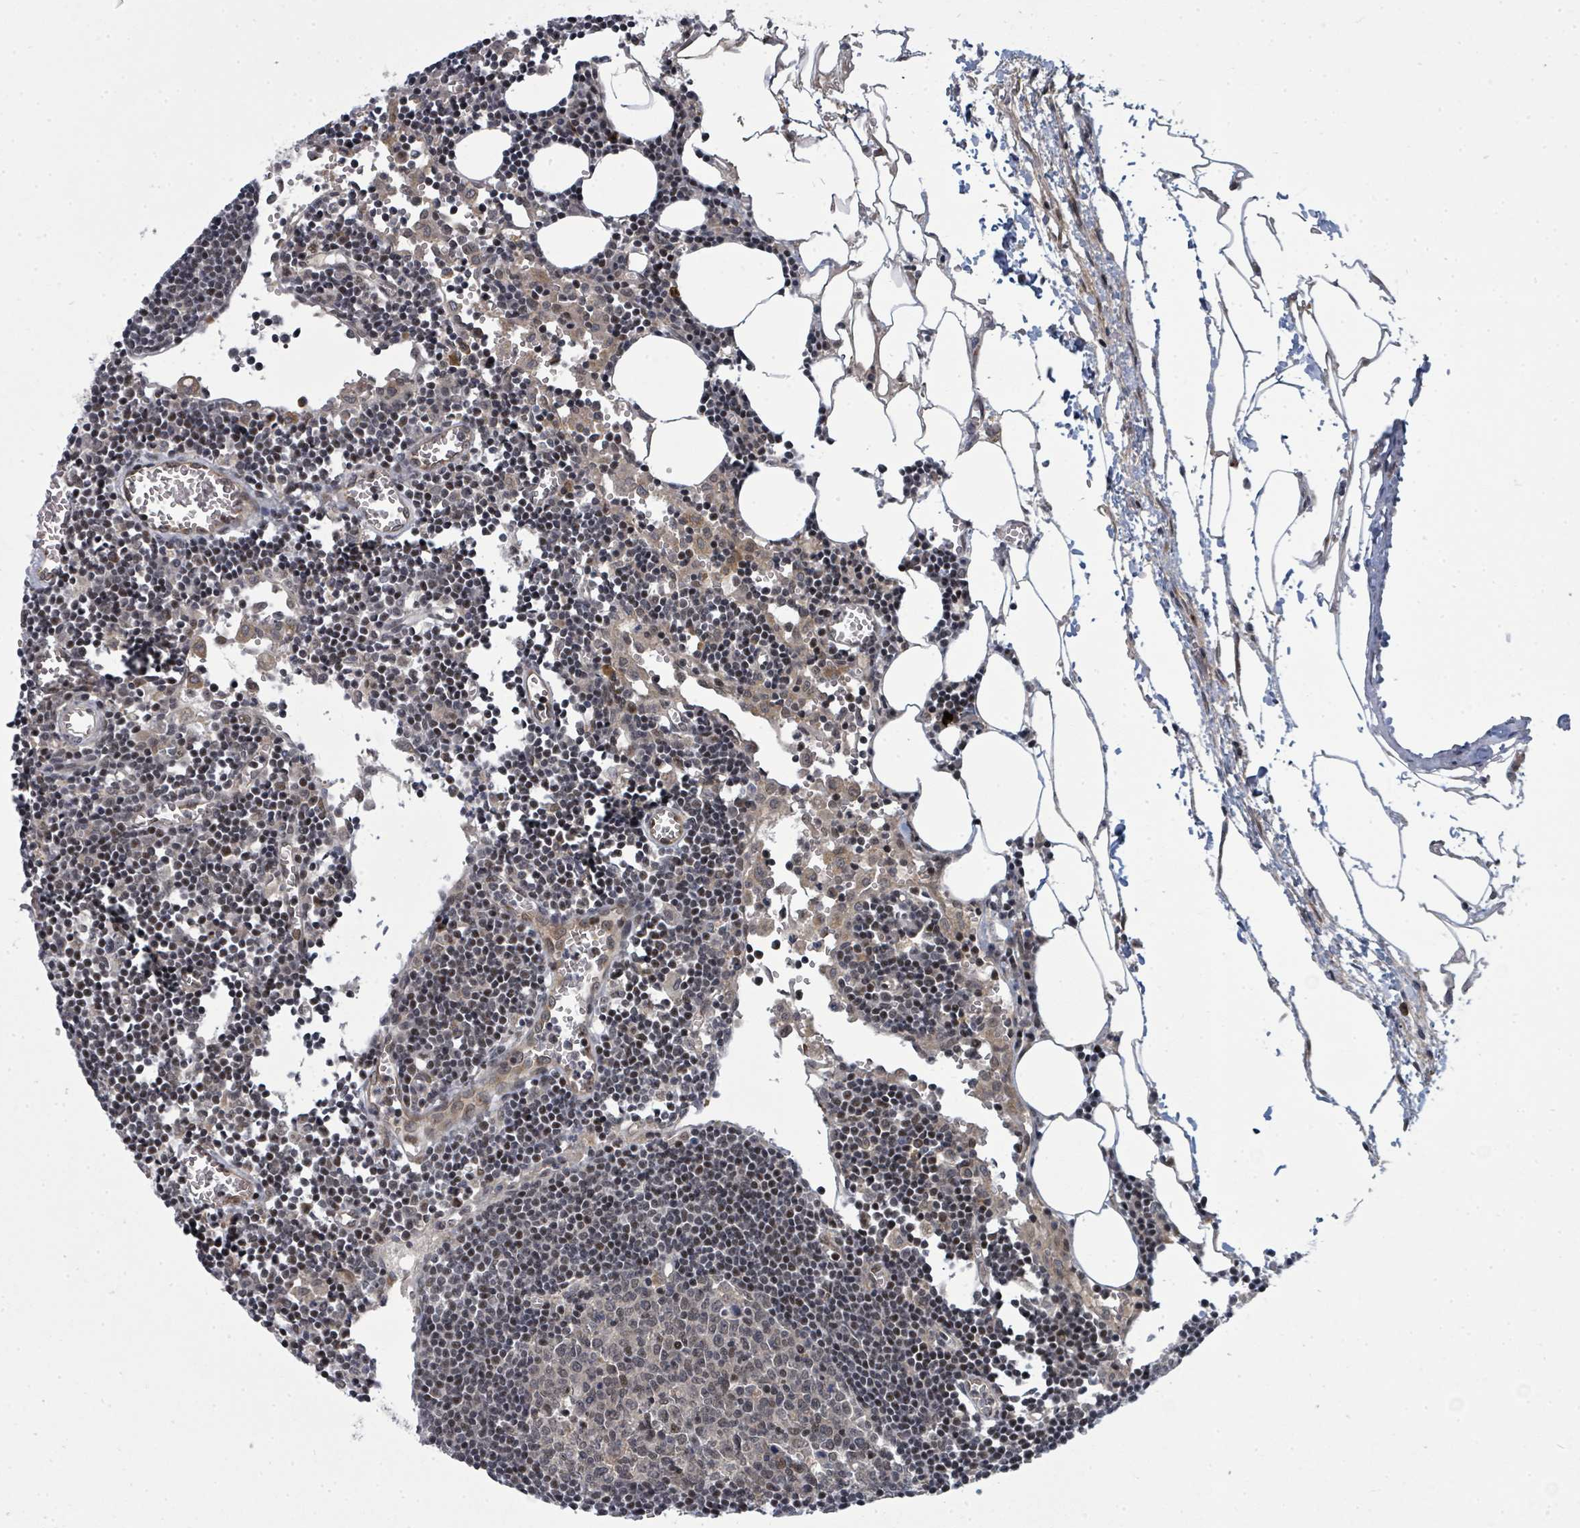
{"staining": {"intensity": "weak", "quantity": "25%-75%", "location": "nuclear"}, "tissue": "lymph node", "cell_type": "Germinal center cells", "image_type": "normal", "snomed": [{"axis": "morphology", "description": "Normal tissue, NOS"}, {"axis": "topography", "description": "Lymph node"}], "caption": "Brown immunohistochemical staining in benign lymph node reveals weak nuclear staining in about 25%-75% of germinal center cells. (IHC, brightfield microscopy, high magnification).", "gene": "PSMG2", "patient": {"sex": "male", "age": 62}}